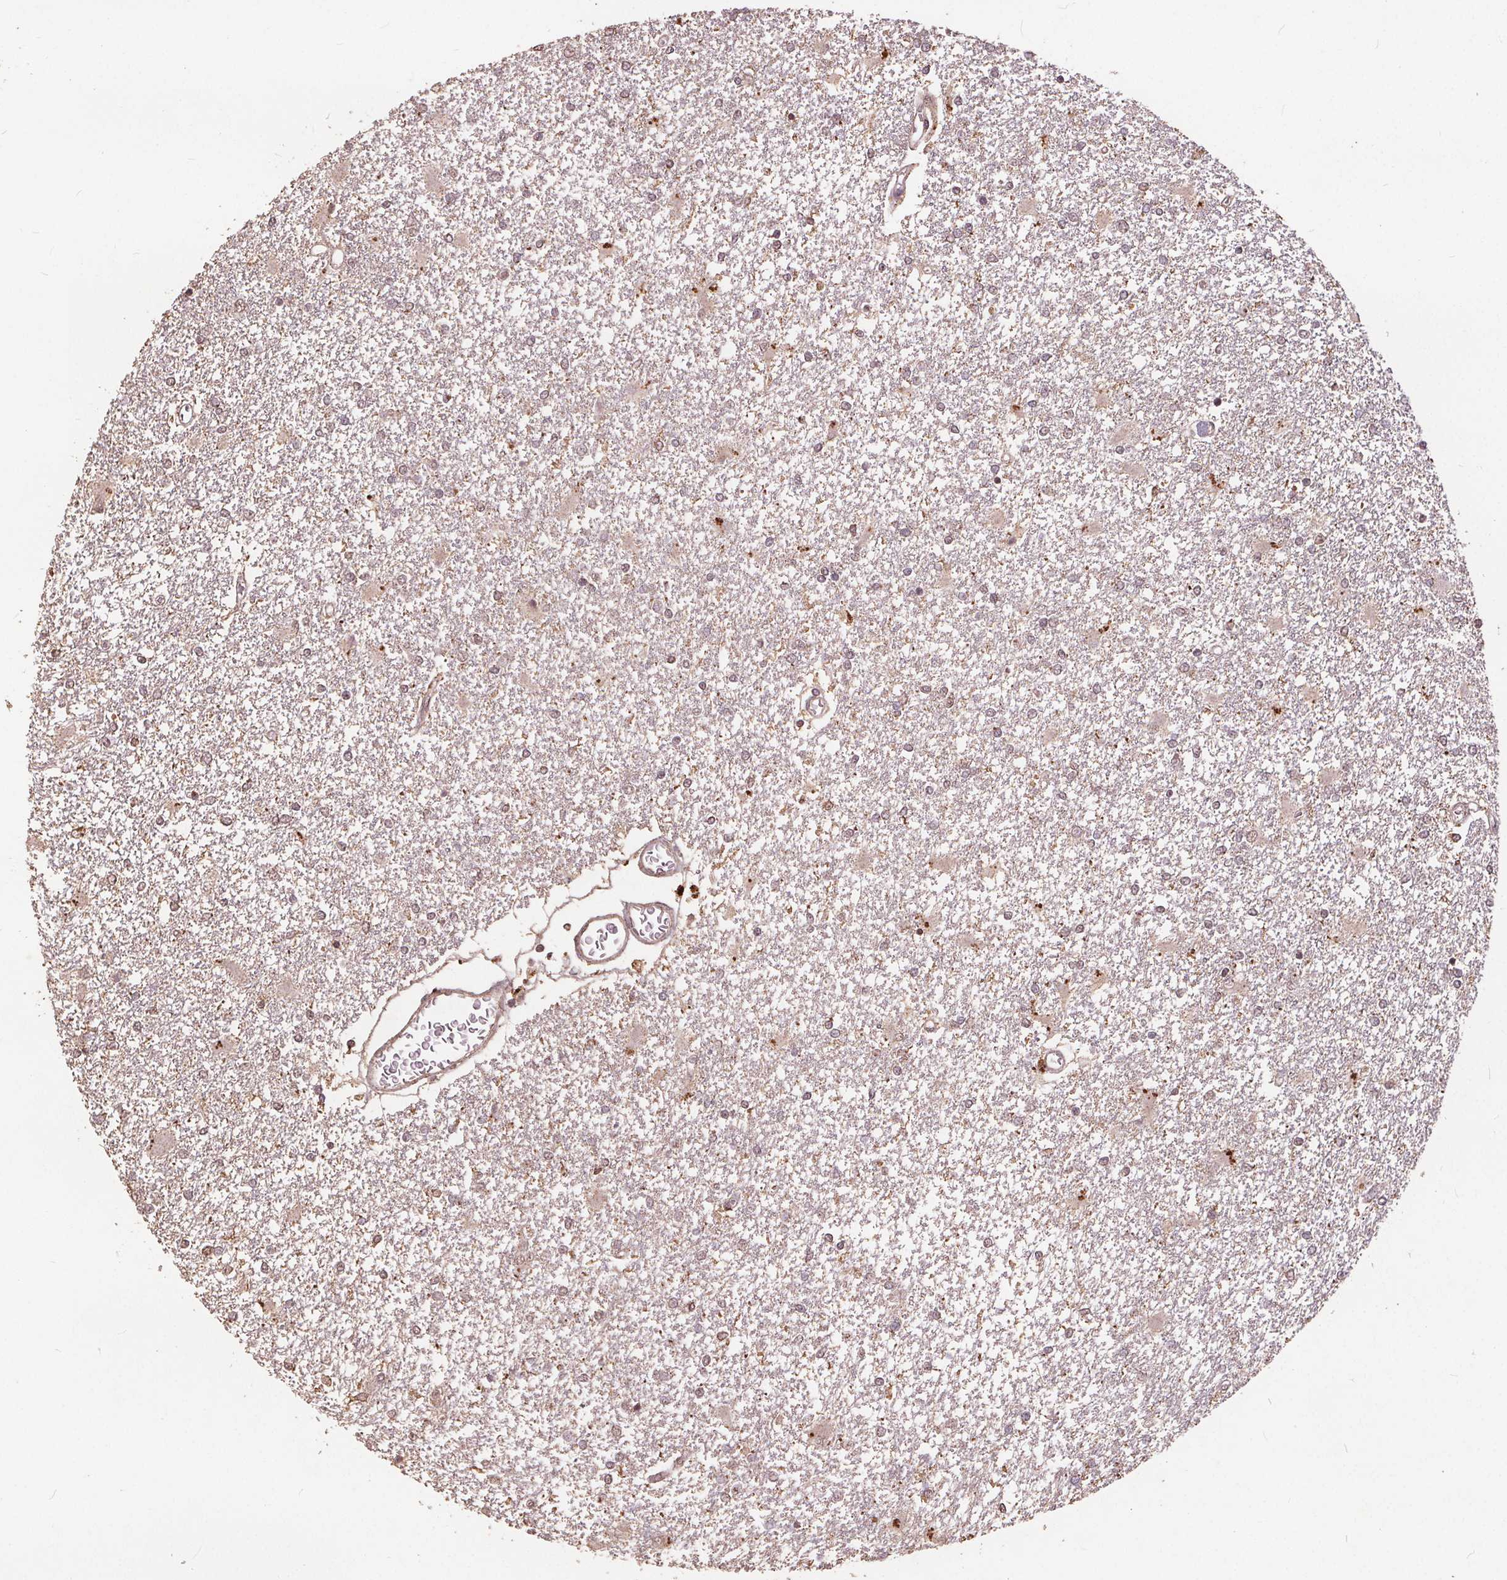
{"staining": {"intensity": "weak", "quantity": "<25%", "location": "nuclear"}, "tissue": "glioma", "cell_type": "Tumor cells", "image_type": "cancer", "snomed": [{"axis": "morphology", "description": "Glioma, malignant, High grade"}, {"axis": "topography", "description": "Cerebral cortex"}], "caption": "Protein analysis of glioma shows no significant expression in tumor cells.", "gene": "DSG3", "patient": {"sex": "male", "age": 79}}